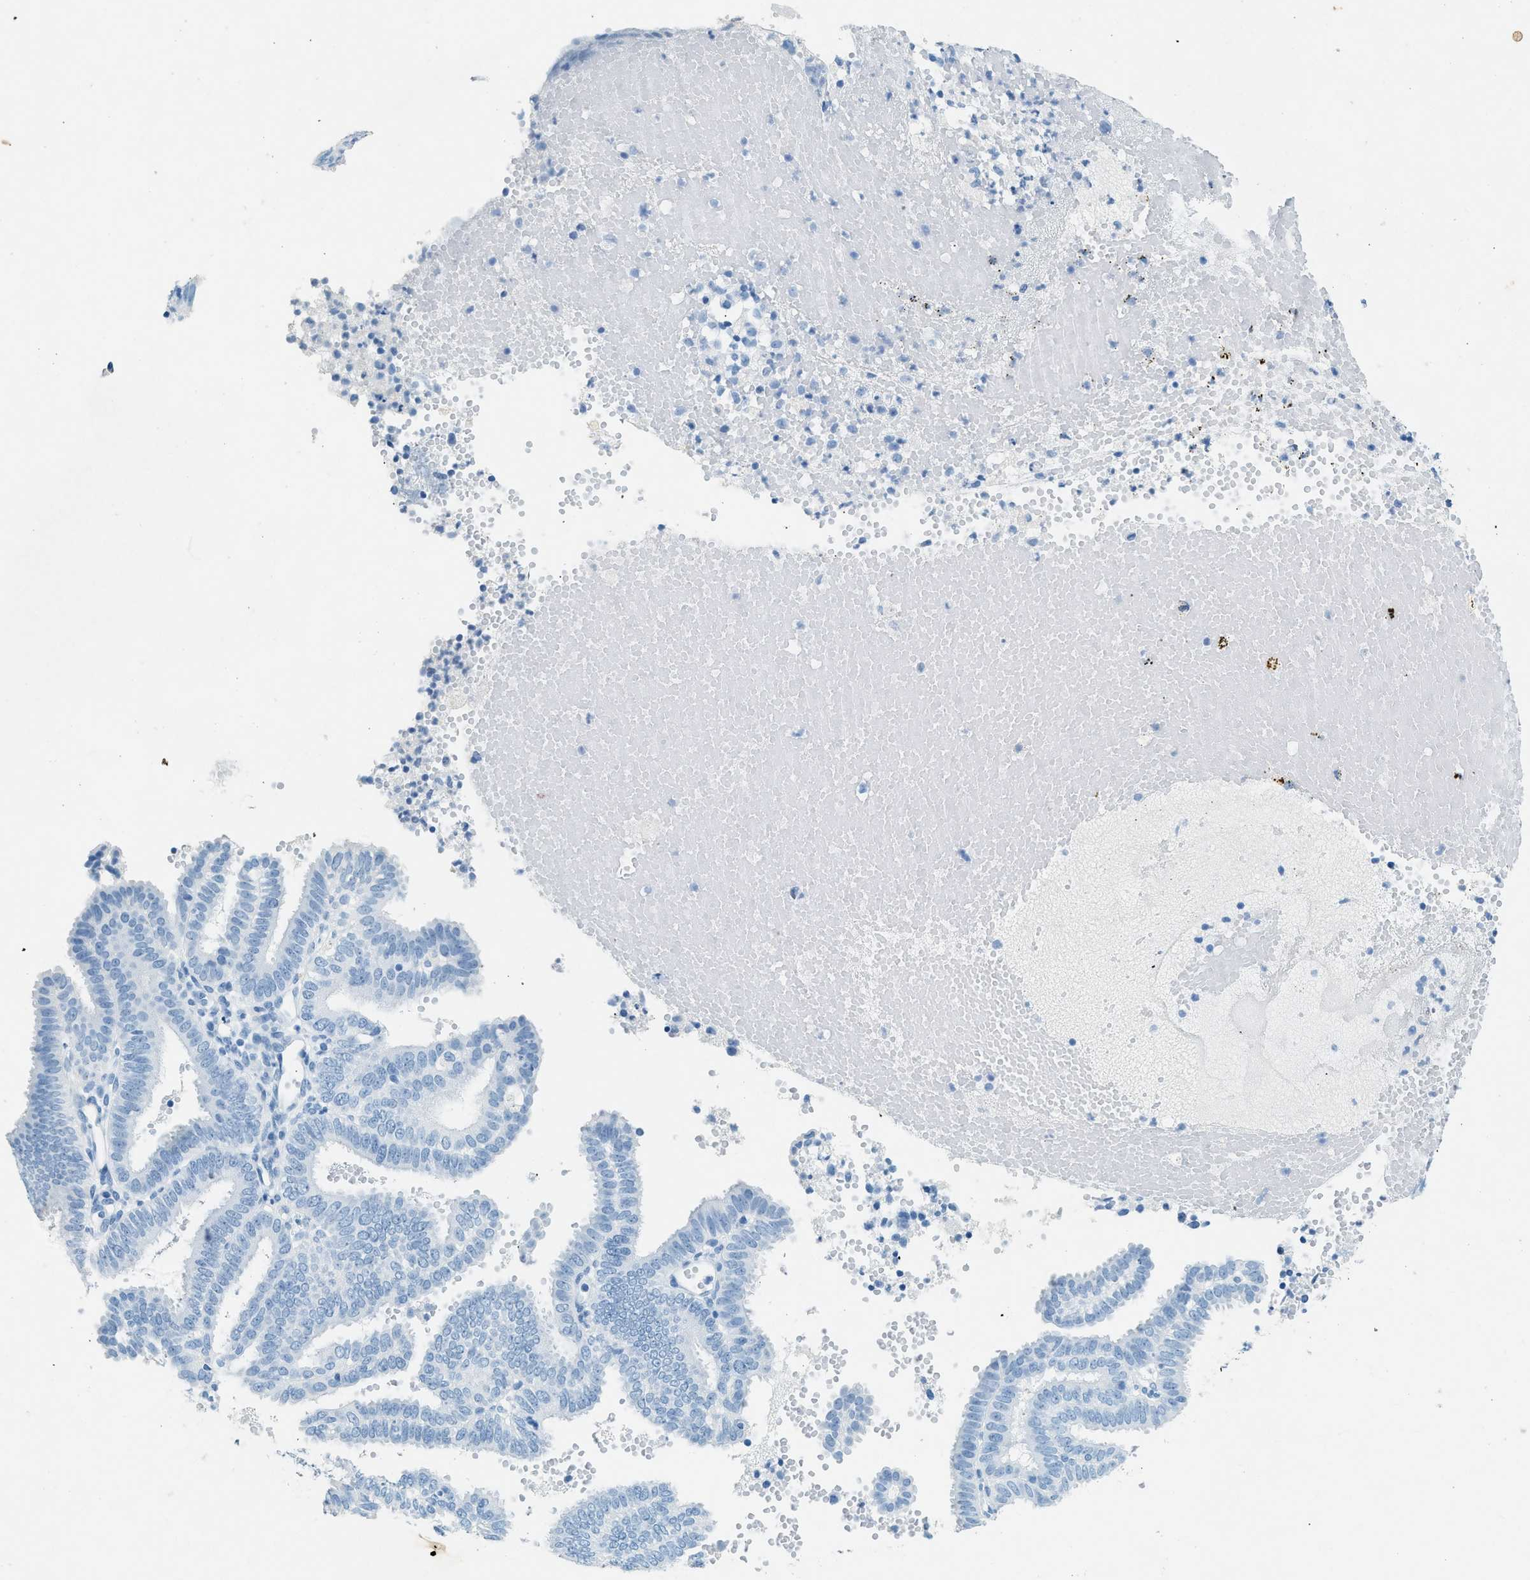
{"staining": {"intensity": "negative", "quantity": "none", "location": "none"}, "tissue": "endometrial cancer", "cell_type": "Tumor cells", "image_type": "cancer", "snomed": [{"axis": "morphology", "description": "Adenocarcinoma, NOS"}, {"axis": "topography", "description": "Endometrium"}], "caption": "DAB (3,3'-diaminobenzidine) immunohistochemical staining of human endometrial cancer (adenocarcinoma) exhibits no significant expression in tumor cells.", "gene": "HHATL", "patient": {"sex": "female", "age": 58}}